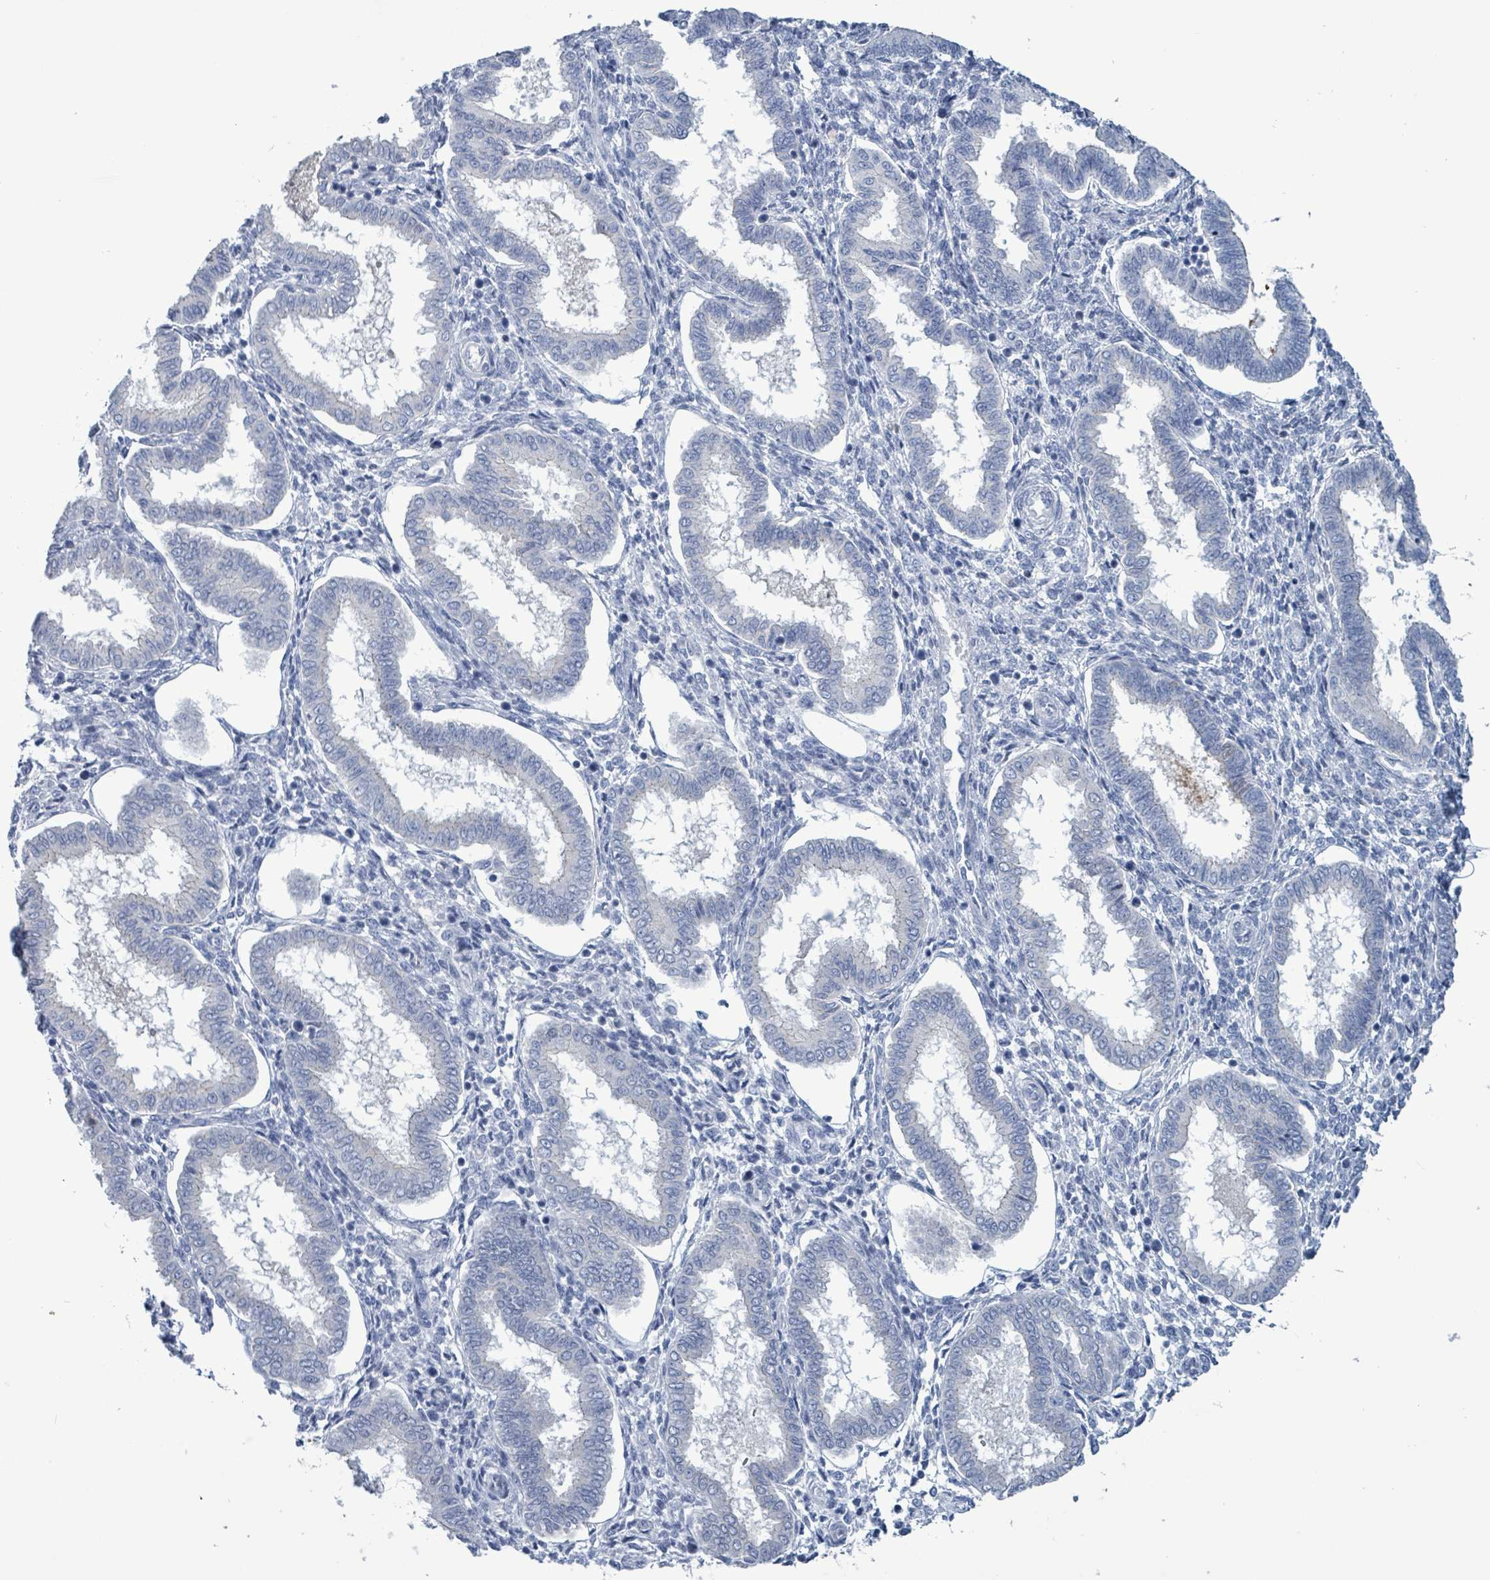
{"staining": {"intensity": "negative", "quantity": "none", "location": "none"}, "tissue": "endometrium", "cell_type": "Cells in endometrial stroma", "image_type": "normal", "snomed": [{"axis": "morphology", "description": "Normal tissue, NOS"}, {"axis": "topography", "description": "Endometrium"}], "caption": "The image reveals no significant positivity in cells in endometrial stroma of endometrium. (Brightfield microscopy of DAB (3,3'-diaminobenzidine) immunohistochemistry (IHC) at high magnification).", "gene": "NTN3", "patient": {"sex": "female", "age": 24}}